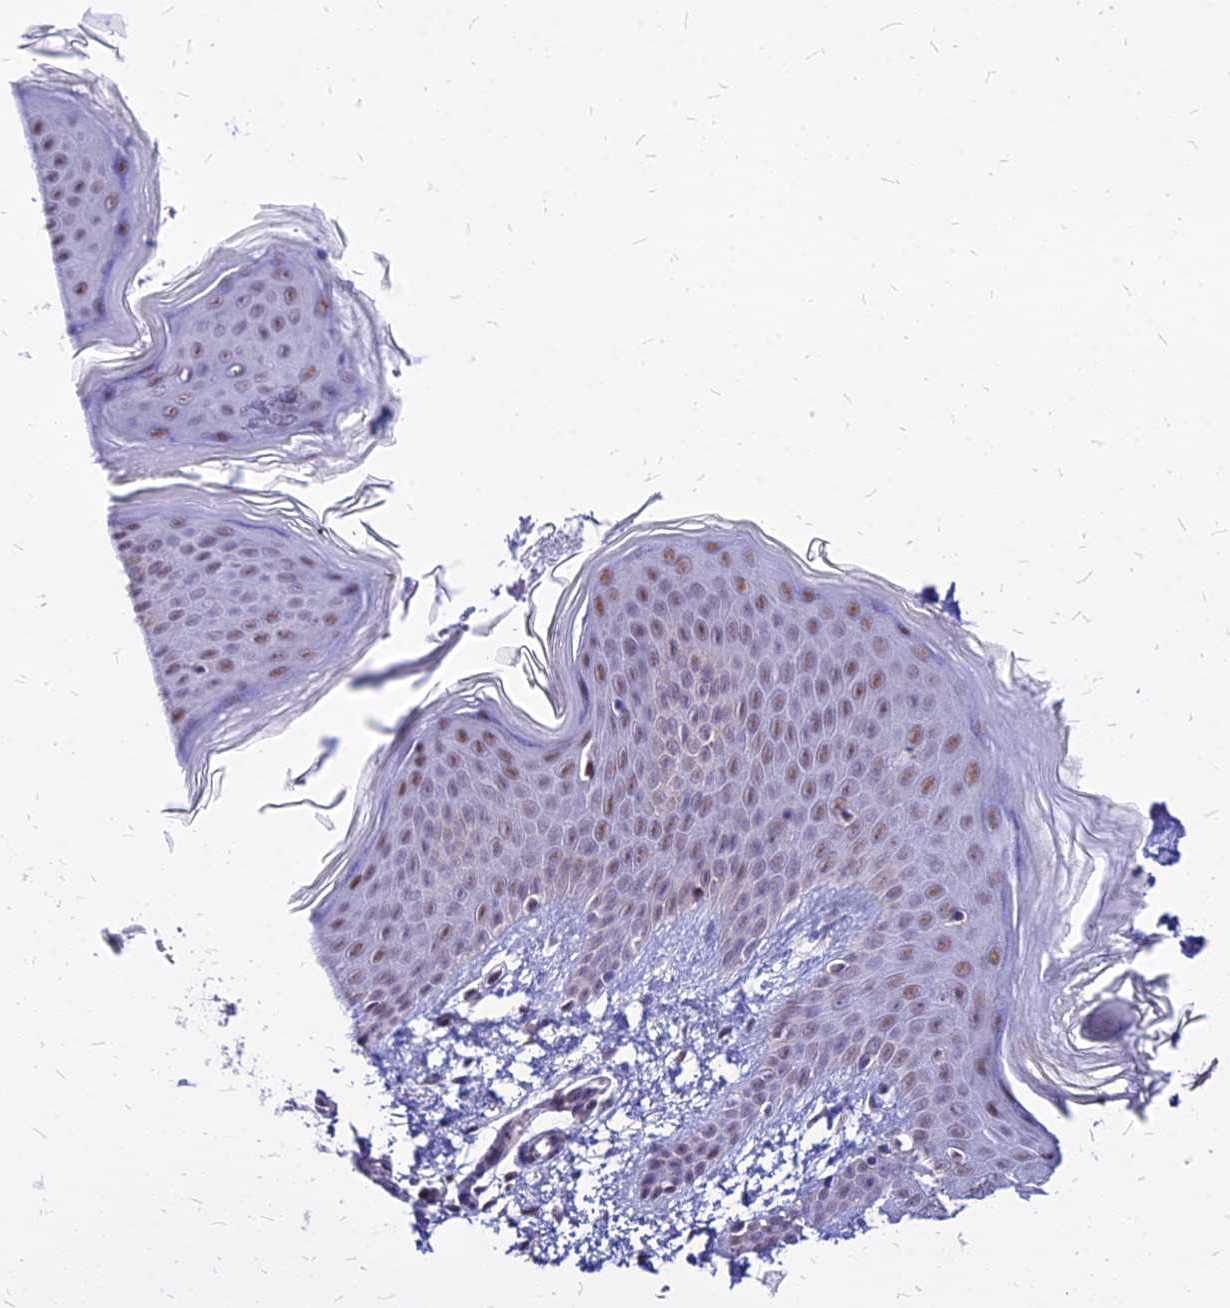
{"staining": {"intensity": "negative", "quantity": "none", "location": "none"}, "tissue": "skin", "cell_type": "Fibroblasts", "image_type": "normal", "snomed": [{"axis": "morphology", "description": "Normal tissue, NOS"}, {"axis": "topography", "description": "Skin"}], "caption": "This is an immunohistochemistry photomicrograph of unremarkable human skin. There is no expression in fibroblasts.", "gene": "FDX2", "patient": {"sex": "male", "age": 36}}